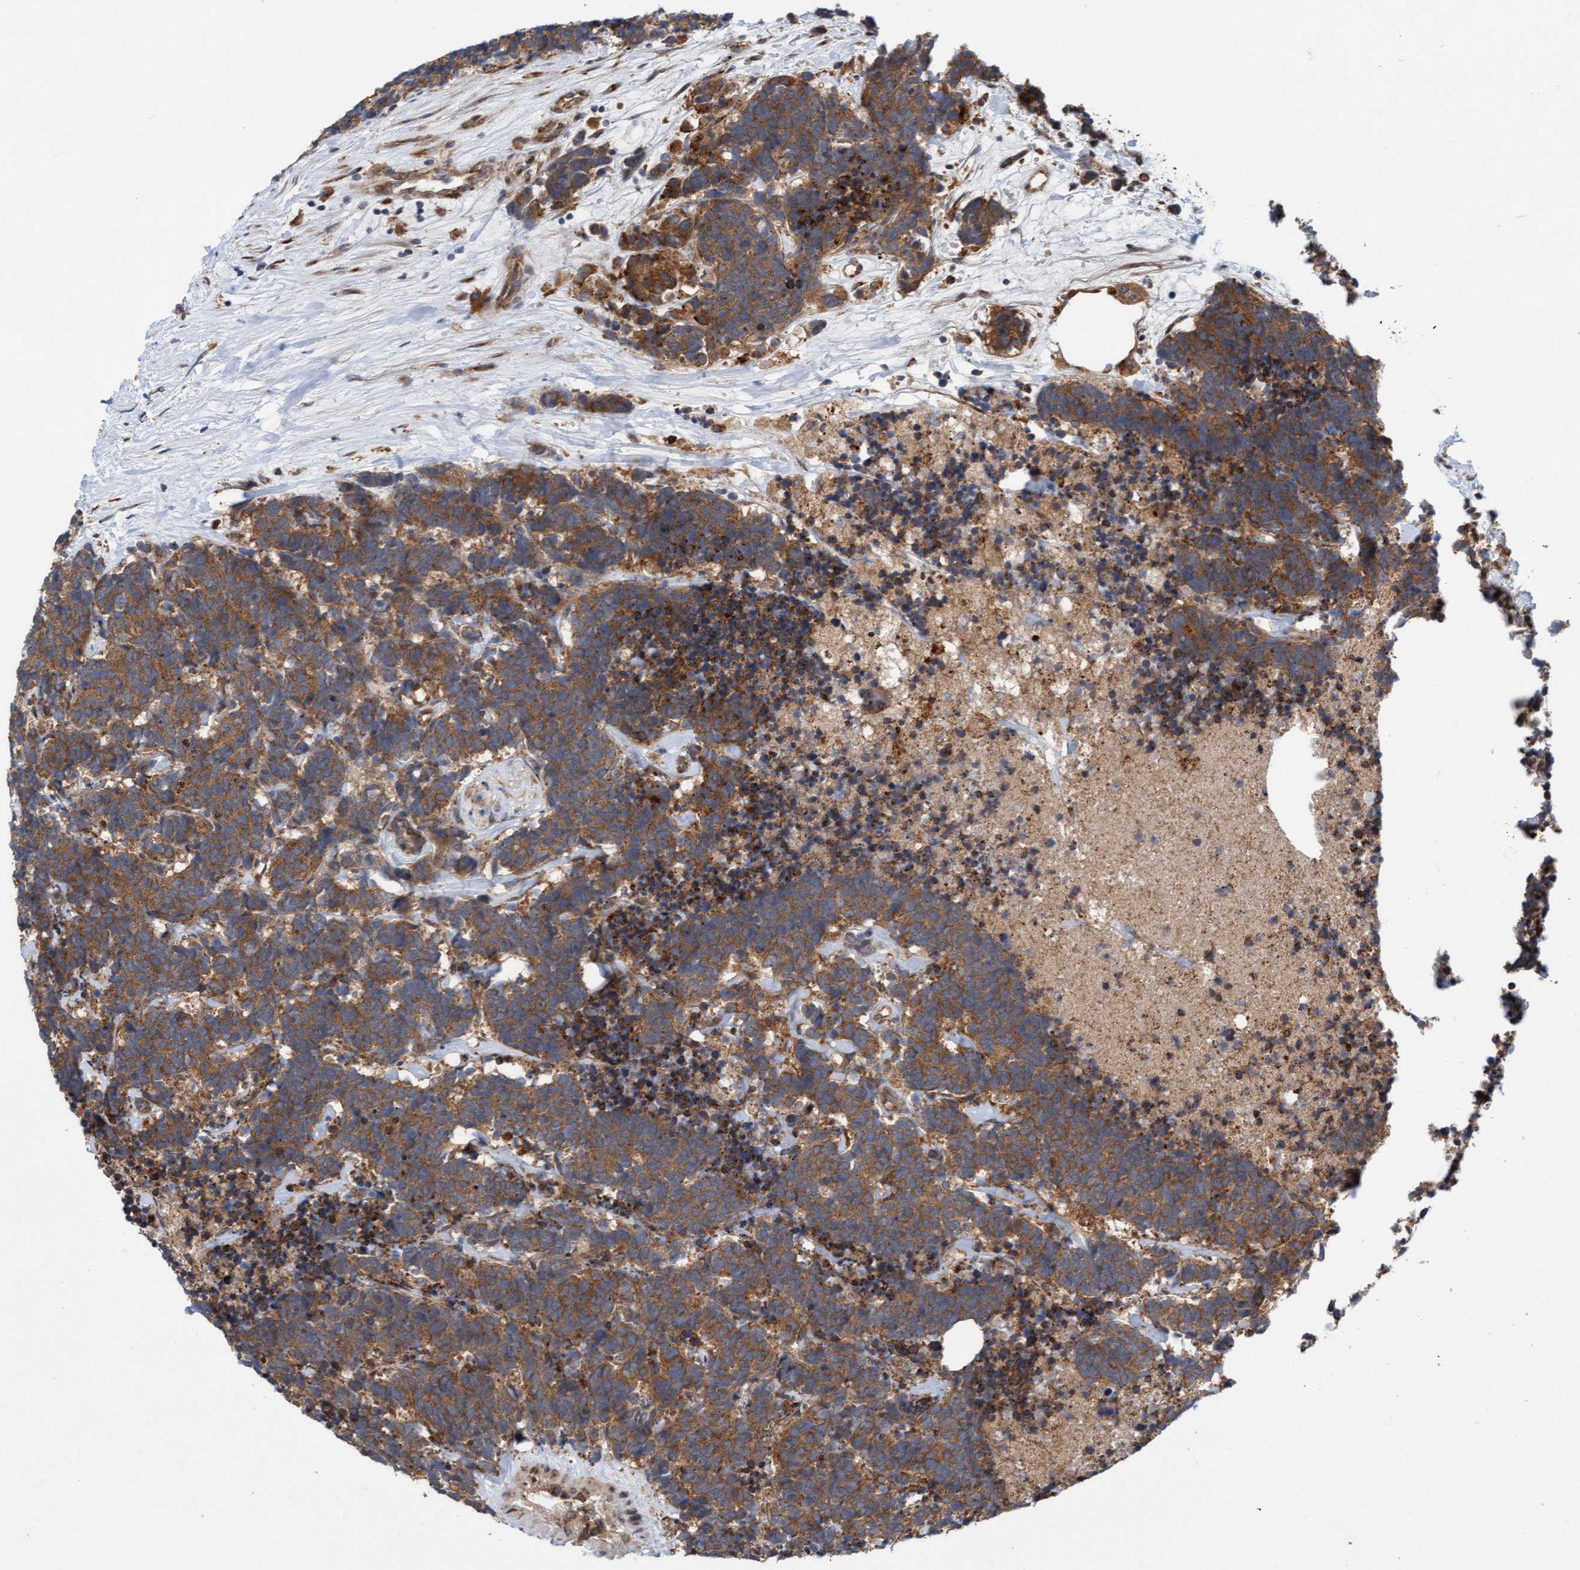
{"staining": {"intensity": "moderate", "quantity": ">75%", "location": "cytoplasmic/membranous"}, "tissue": "carcinoid", "cell_type": "Tumor cells", "image_type": "cancer", "snomed": [{"axis": "morphology", "description": "Carcinoma, NOS"}, {"axis": "morphology", "description": "Carcinoid, malignant, NOS"}, {"axis": "topography", "description": "Urinary bladder"}], "caption": "A medium amount of moderate cytoplasmic/membranous staining is present in approximately >75% of tumor cells in carcinoid tissue. (IHC, brightfield microscopy, high magnification).", "gene": "KIAA0753", "patient": {"sex": "male", "age": 57}}